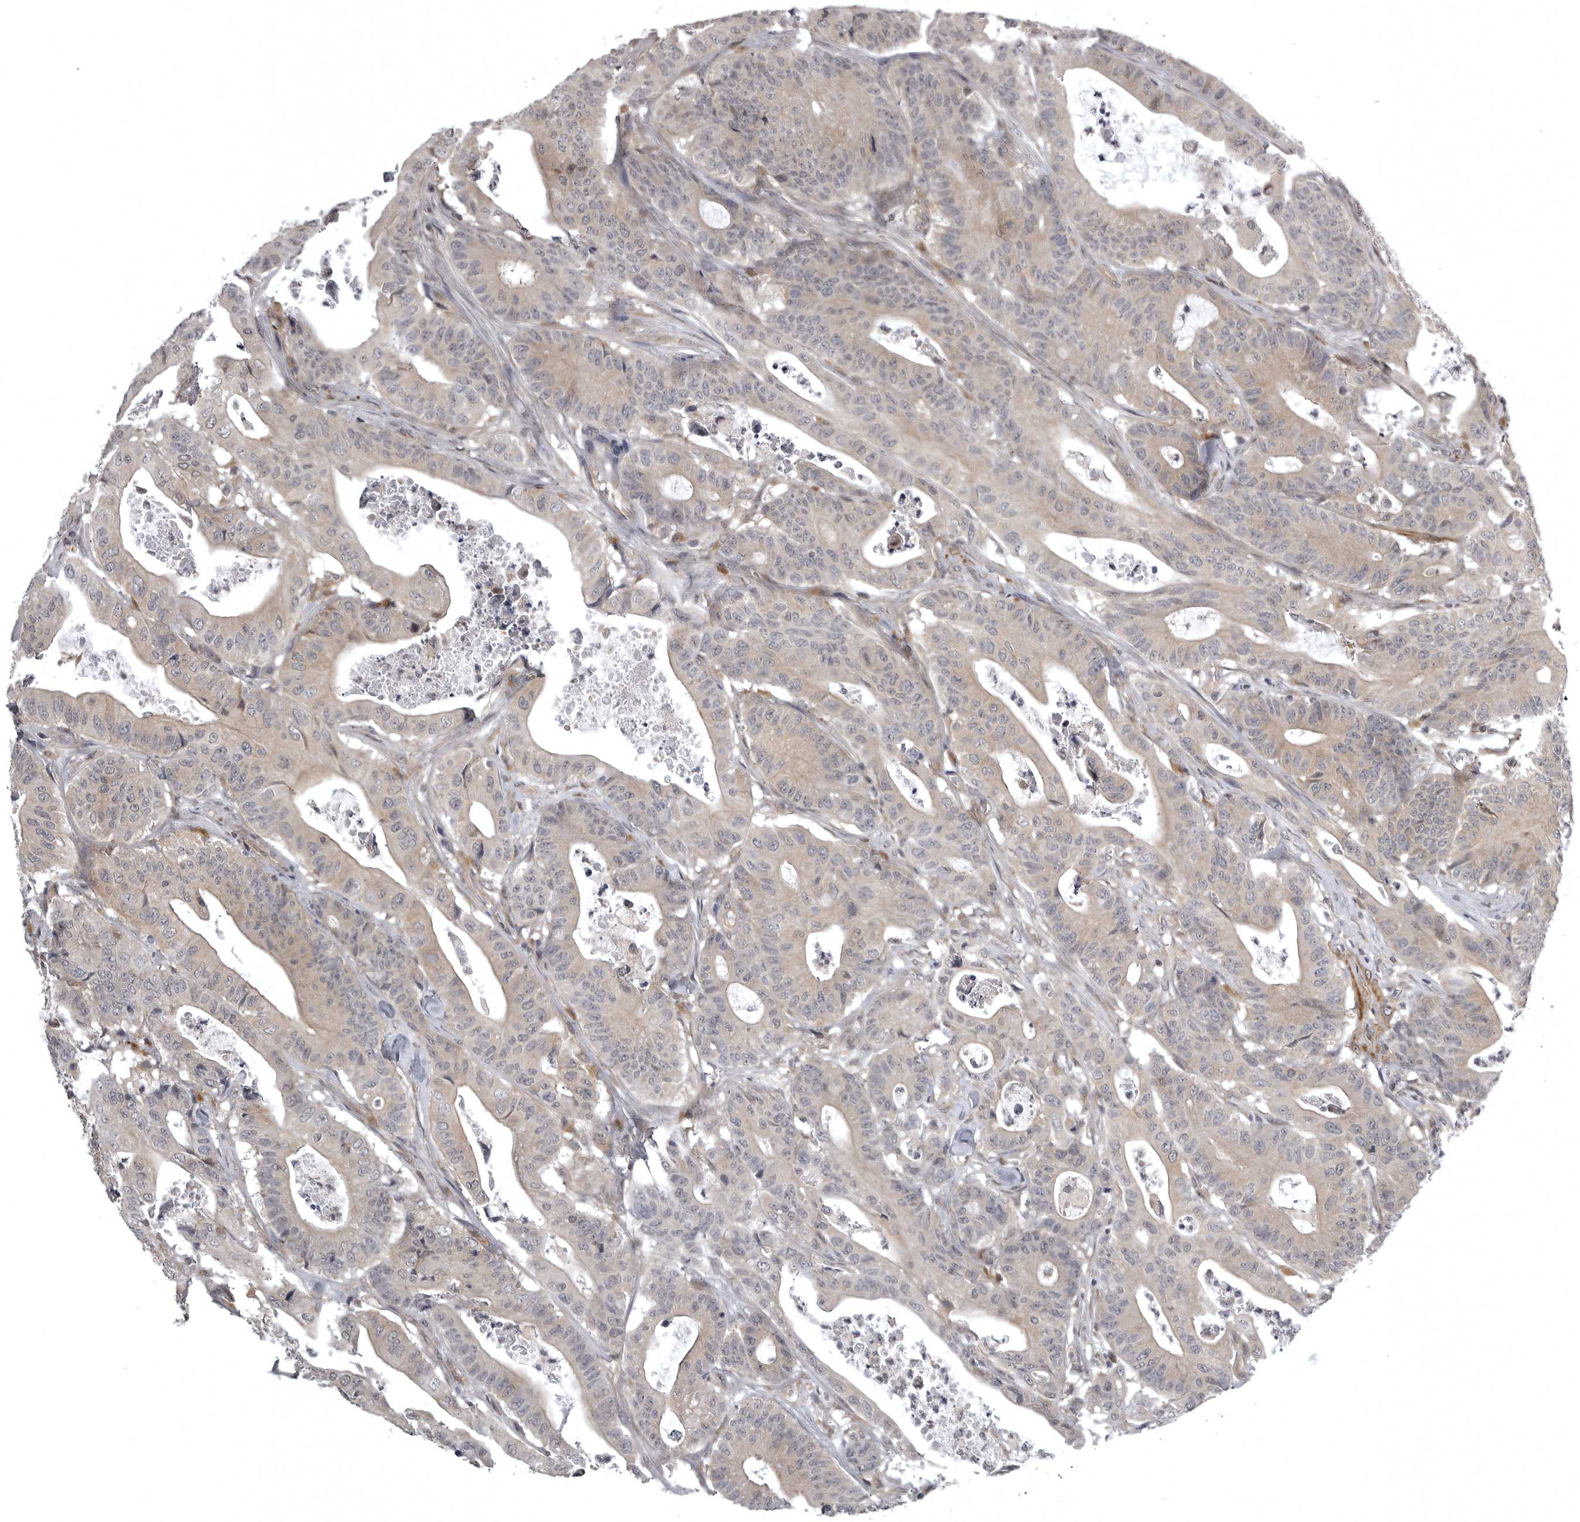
{"staining": {"intensity": "weak", "quantity": "25%-75%", "location": "cytoplasmic/membranous,nuclear"}, "tissue": "colorectal cancer", "cell_type": "Tumor cells", "image_type": "cancer", "snomed": [{"axis": "morphology", "description": "Adenocarcinoma, NOS"}, {"axis": "topography", "description": "Colon"}], "caption": "A brown stain highlights weak cytoplasmic/membranous and nuclear staining of a protein in colorectal cancer tumor cells. The staining is performed using DAB brown chromogen to label protein expression. The nuclei are counter-stained blue using hematoxylin.", "gene": "SNX16", "patient": {"sex": "female", "age": 84}}